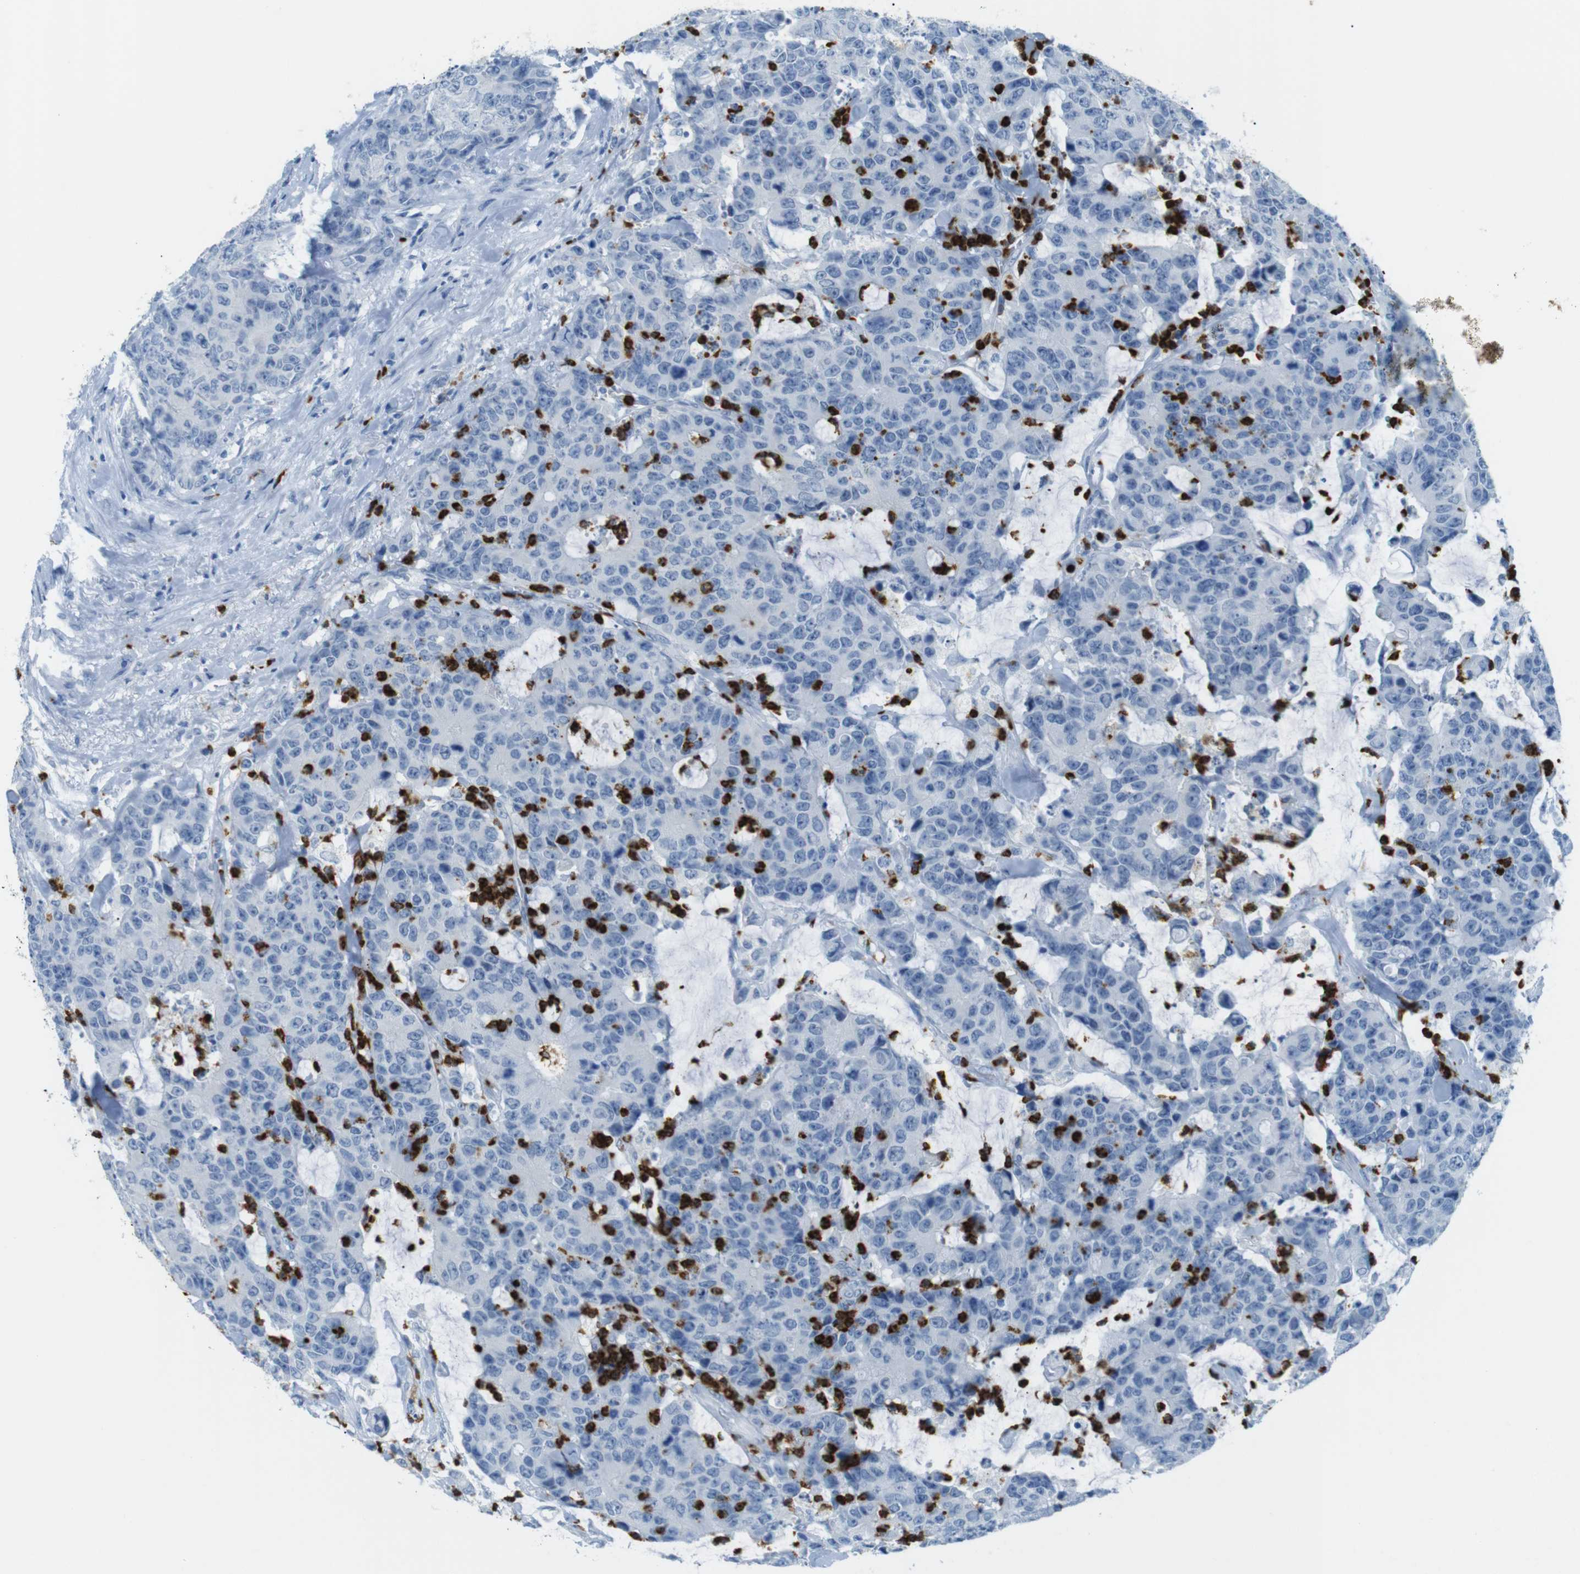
{"staining": {"intensity": "negative", "quantity": "none", "location": "none"}, "tissue": "colorectal cancer", "cell_type": "Tumor cells", "image_type": "cancer", "snomed": [{"axis": "morphology", "description": "Adenocarcinoma, NOS"}, {"axis": "topography", "description": "Colon"}], "caption": "Histopathology image shows no protein expression in tumor cells of colorectal adenocarcinoma tissue. (DAB (3,3'-diaminobenzidine) immunohistochemistry (IHC) visualized using brightfield microscopy, high magnification).", "gene": "MCEMP1", "patient": {"sex": "female", "age": 86}}